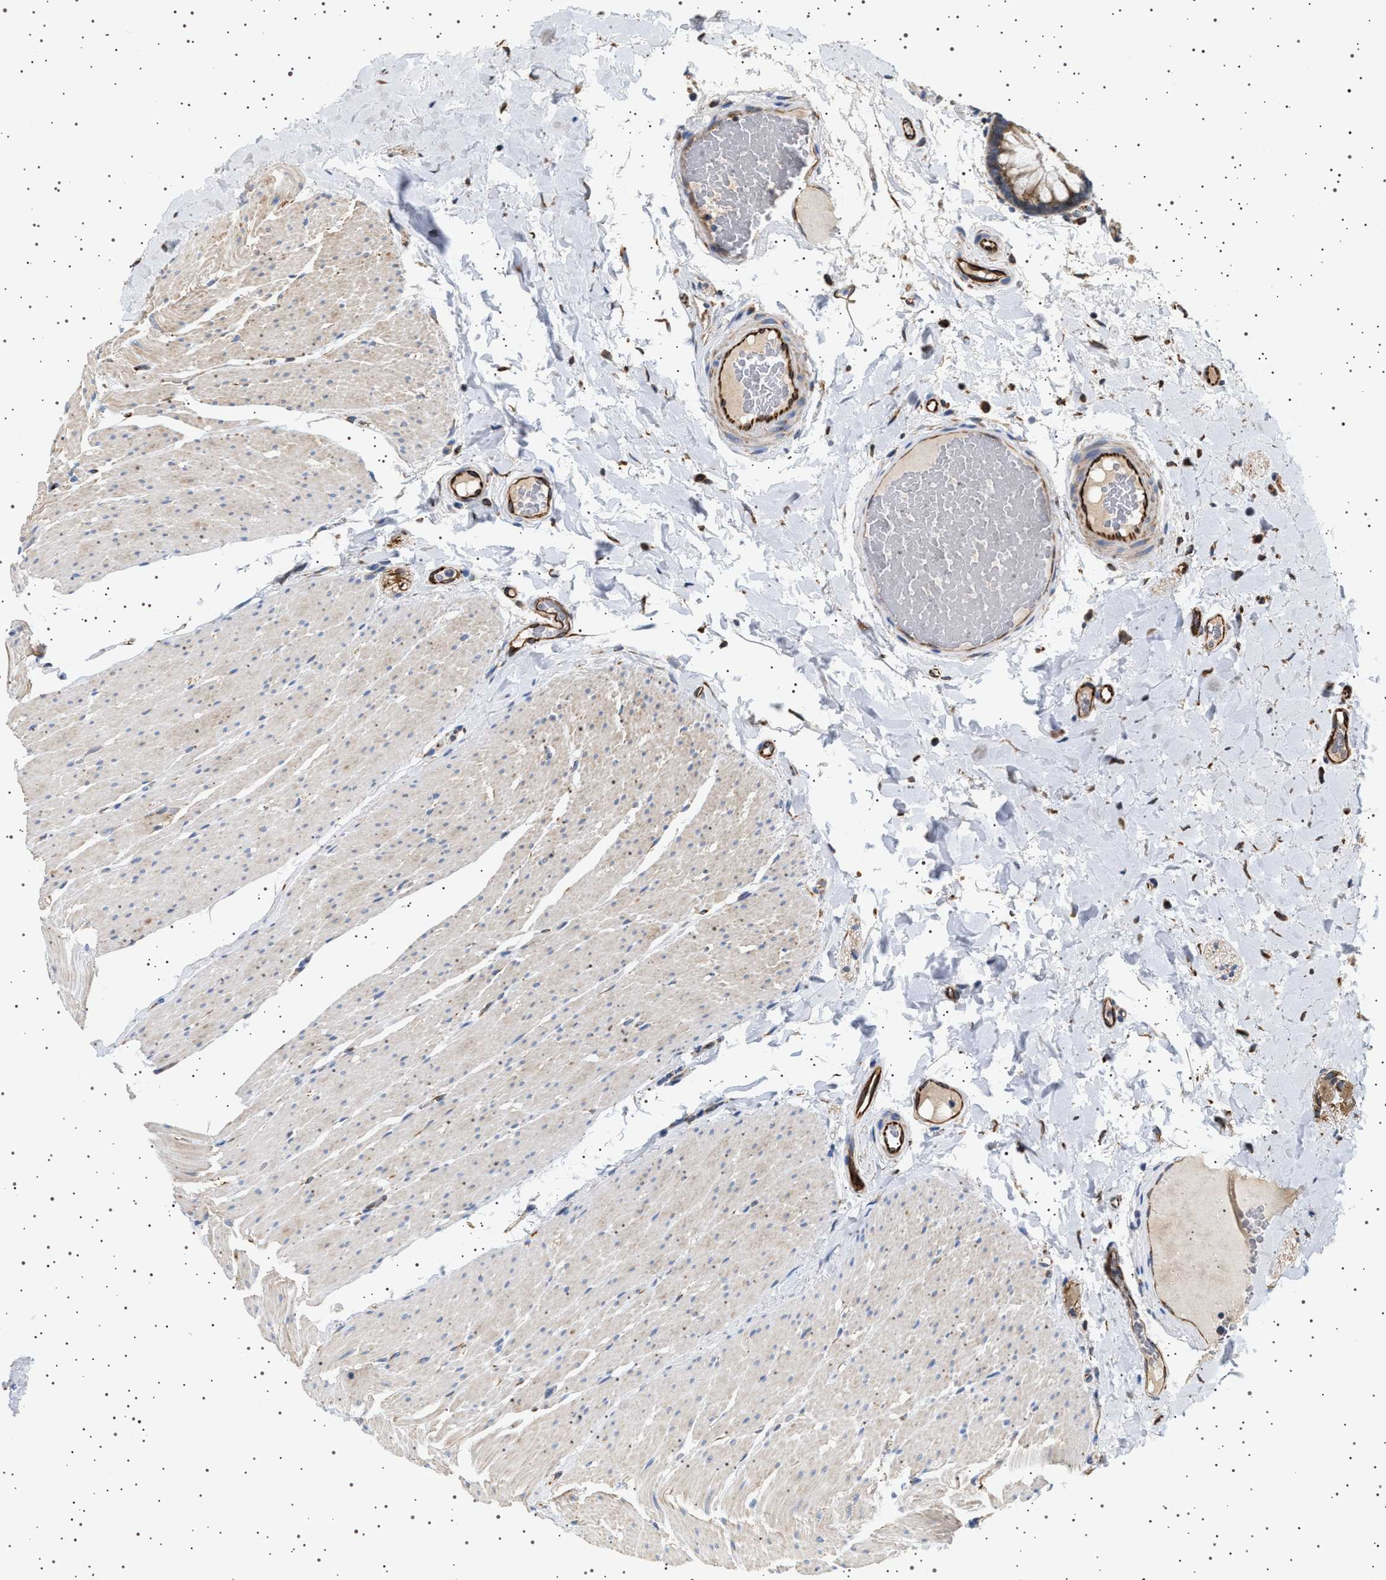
{"staining": {"intensity": "strong", "quantity": ">75%", "location": "cytoplasmic/membranous"}, "tissue": "colon", "cell_type": "Endothelial cells", "image_type": "normal", "snomed": [{"axis": "morphology", "description": "Normal tissue, NOS"}, {"axis": "topography", "description": "Colon"}], "caption": "Protein staining of benign colon demonstrates strong cytoplasmic/membranous staining in about >75% of endothelial cells. (DAB (3,3'-diaminobenzidine) IHC with brightfield microscopy, high magnification).", "gene": "TRUB2", "patient": {"sex": "female", "age": 56}}